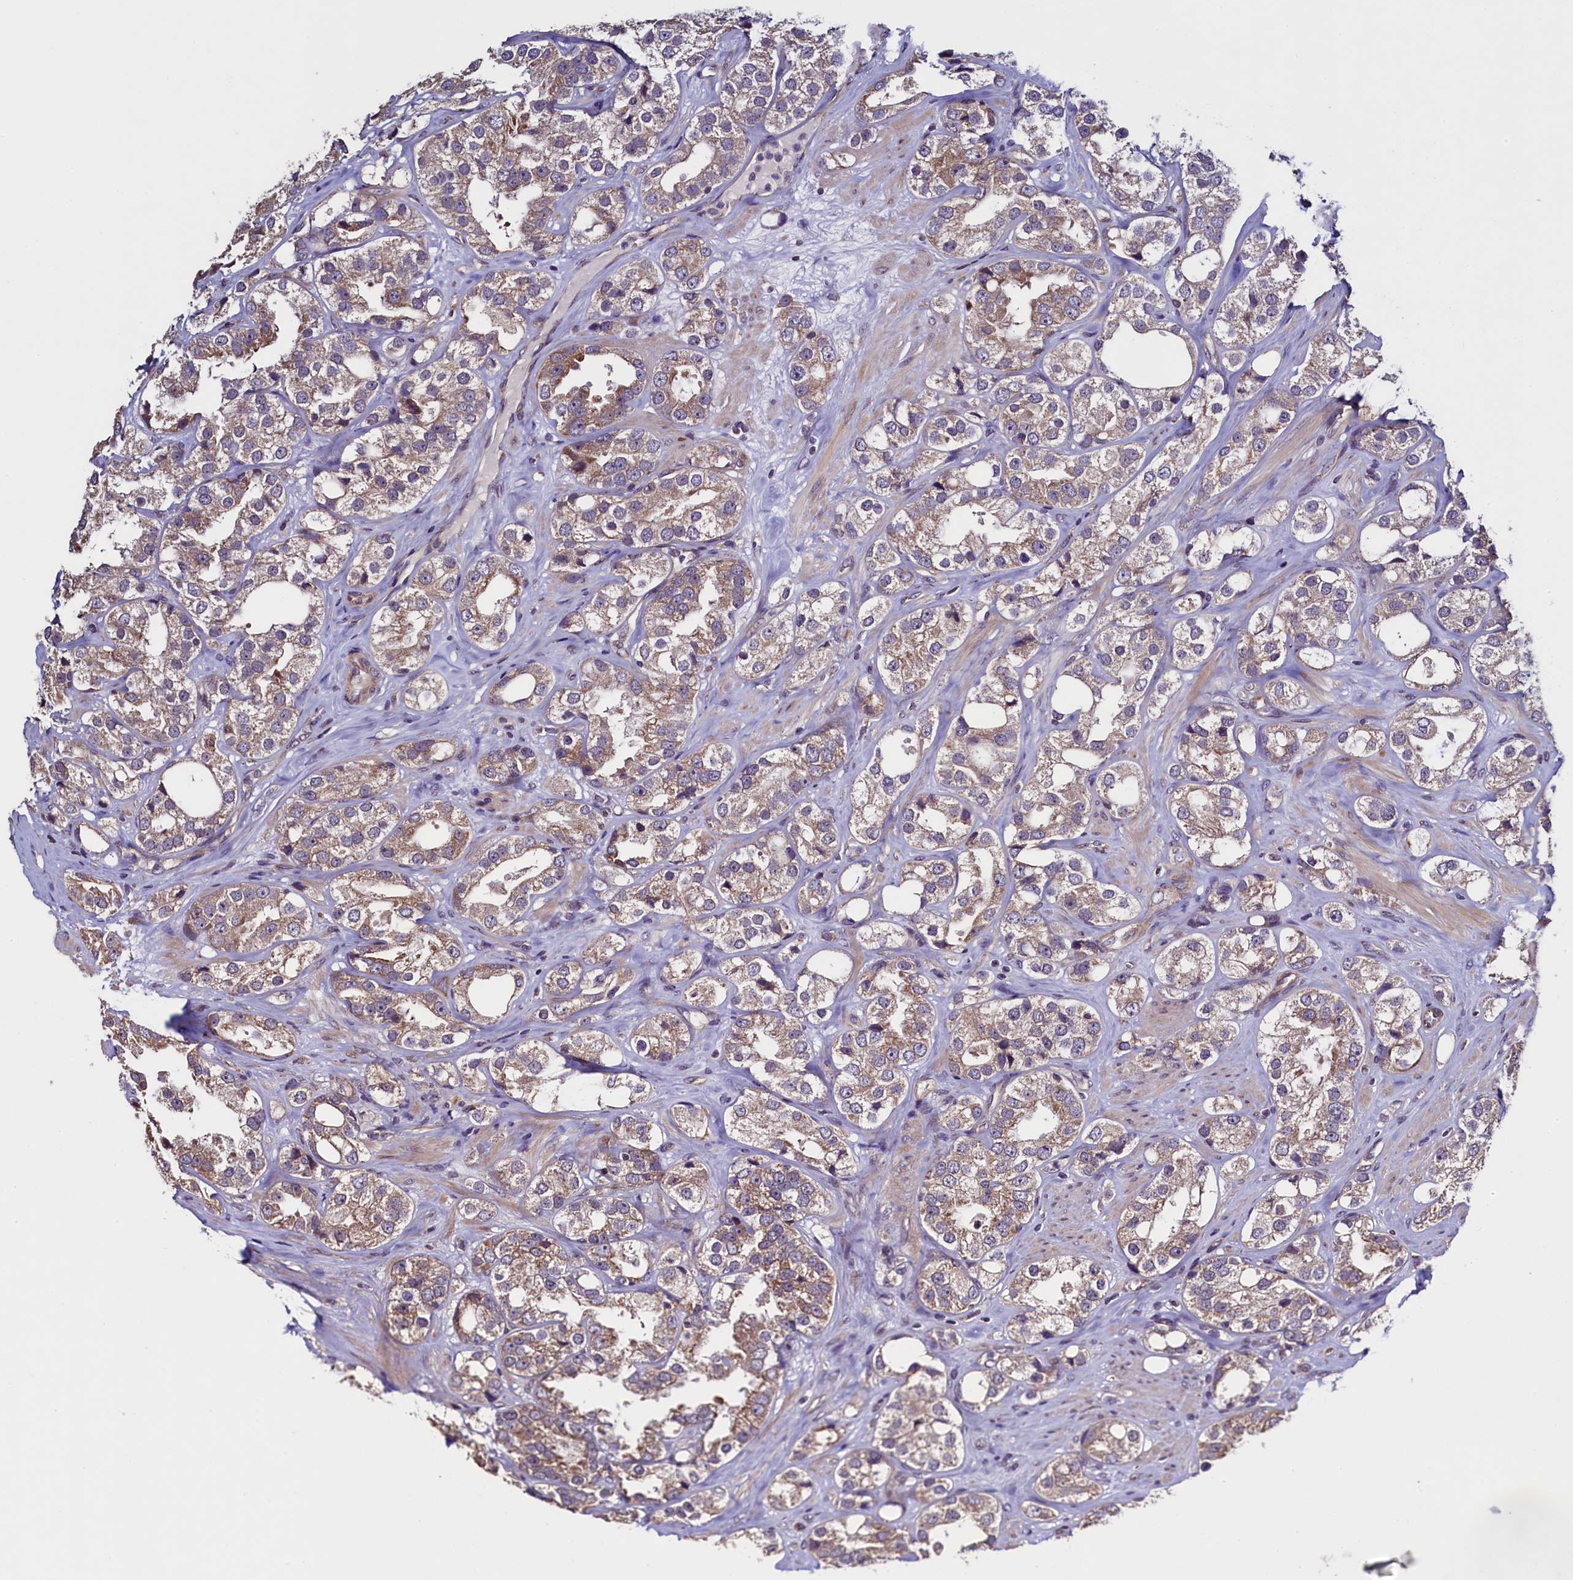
{"staining": {"intensity": "moderate", "quantity": ">75%", "location": "cytoplasmic/membranous"}, "tissue": "prostate cancer", "cell_type": "Tumor cells", "image_type": "cancer", "snomed": [{"axis": "morphology", "description": "Adenocarcinoma, NOS"}, {"axis": "topography", "description": "Prostate"}], "caption": "About >75% of tumor cells in human prostate cancer display moderate cytoplasmic/membranous protein positivity as visualized by brown immunohistochemical staining.", "gene": "RBFA", "patient": {"sex": "male", "age": 79}}